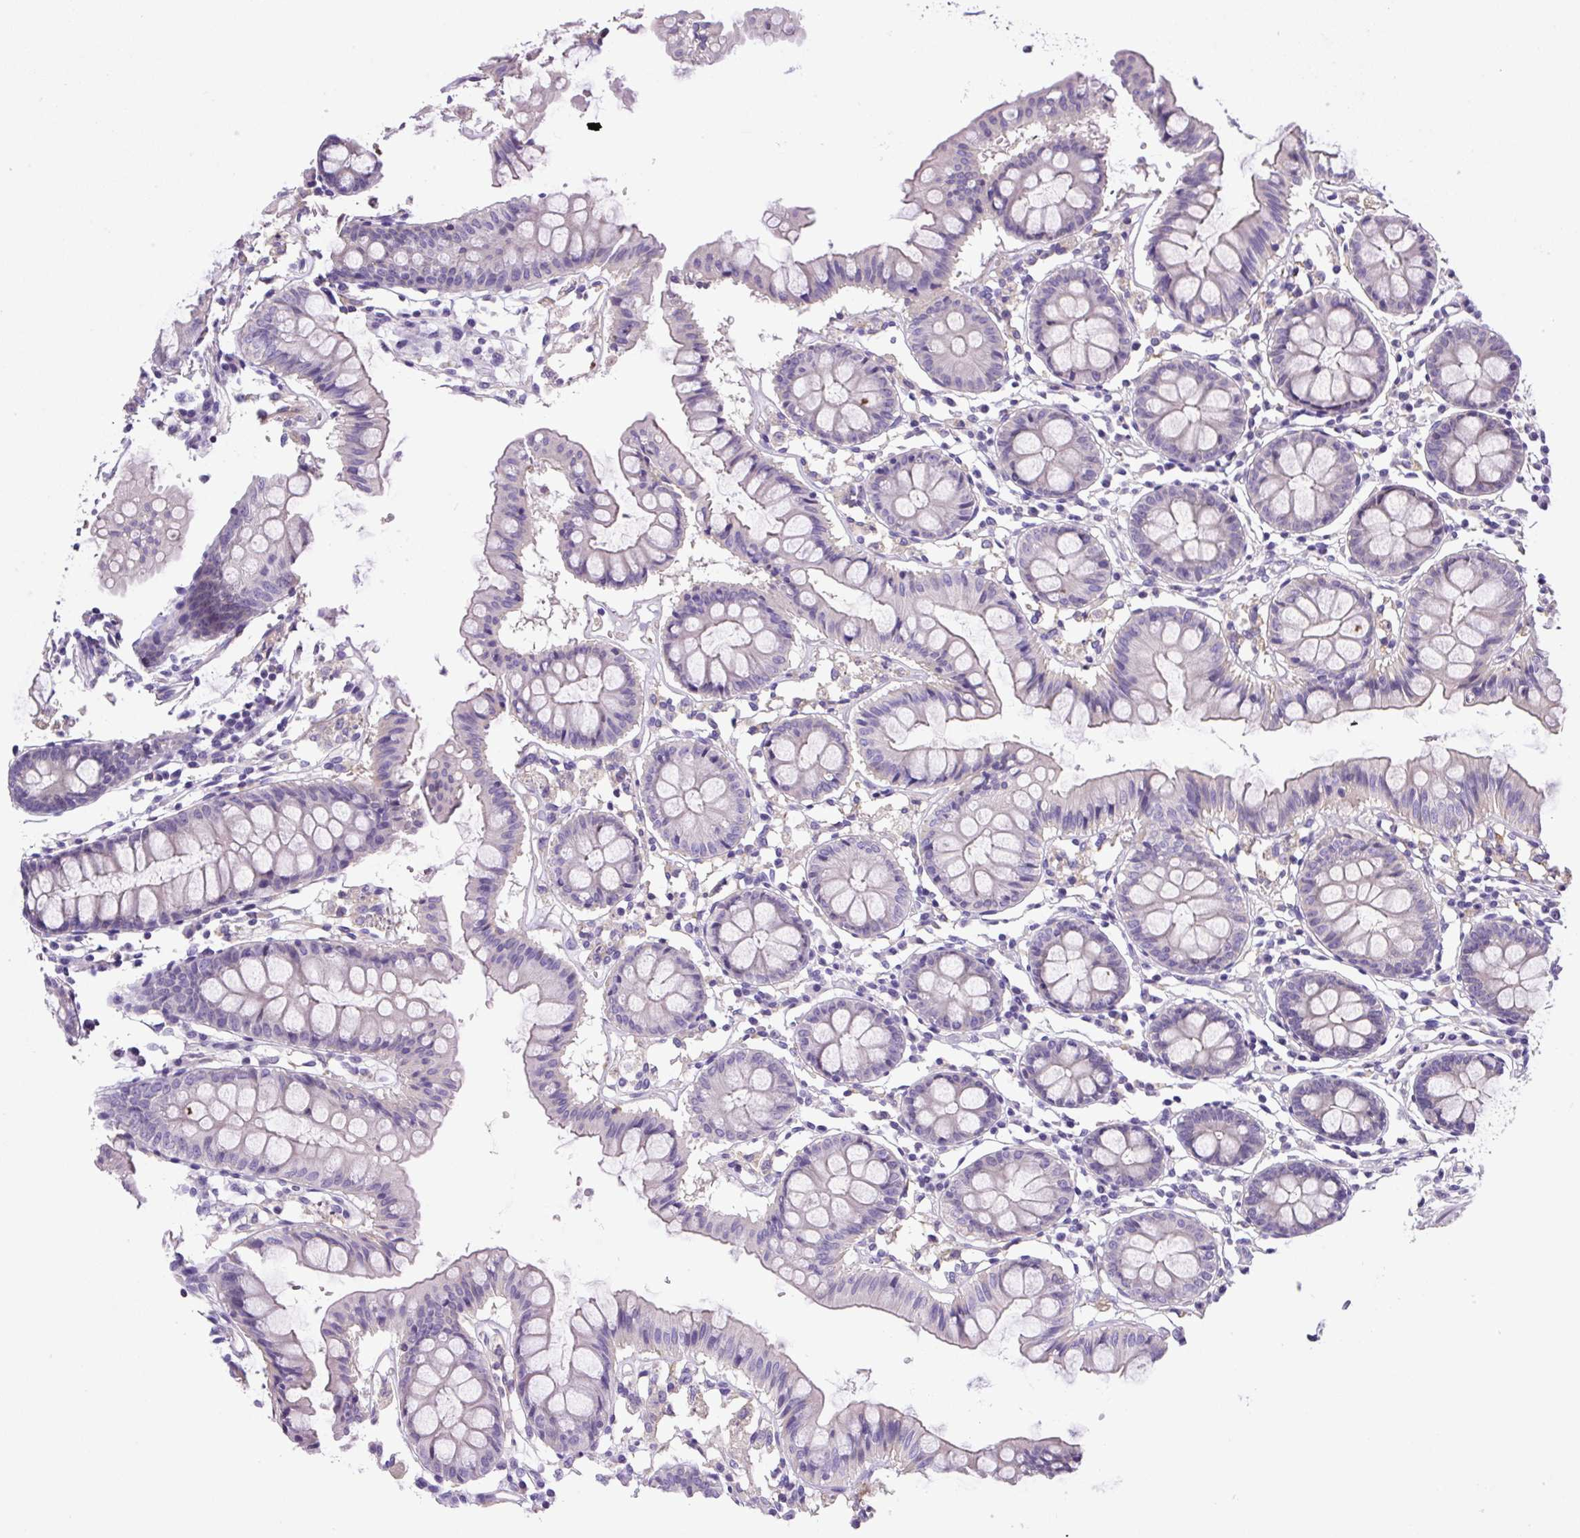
{"staining": {"intensity": "moderate", "quantity": ">75%", "location": "cytoplasmic/membranous"}, "tissue": "colon", "cell_type": "Endothelial cells", "image_type": "normal", "snomed": [{"axis": "morphology", "description": "Normal tissue, NOS"}, {"axis": "topography", "description": "Colon"}], "caption": "Colon stained with IHC shows moderate cytoplasmic/membranous positivity in about >75% of endothelial cells. (DAB (3,3'-diaminobenzidine) = brown stain, brightfield microscopy at high magnification).", "gene": "NPTN", "patient": {"sex": "female", "age": 84}}